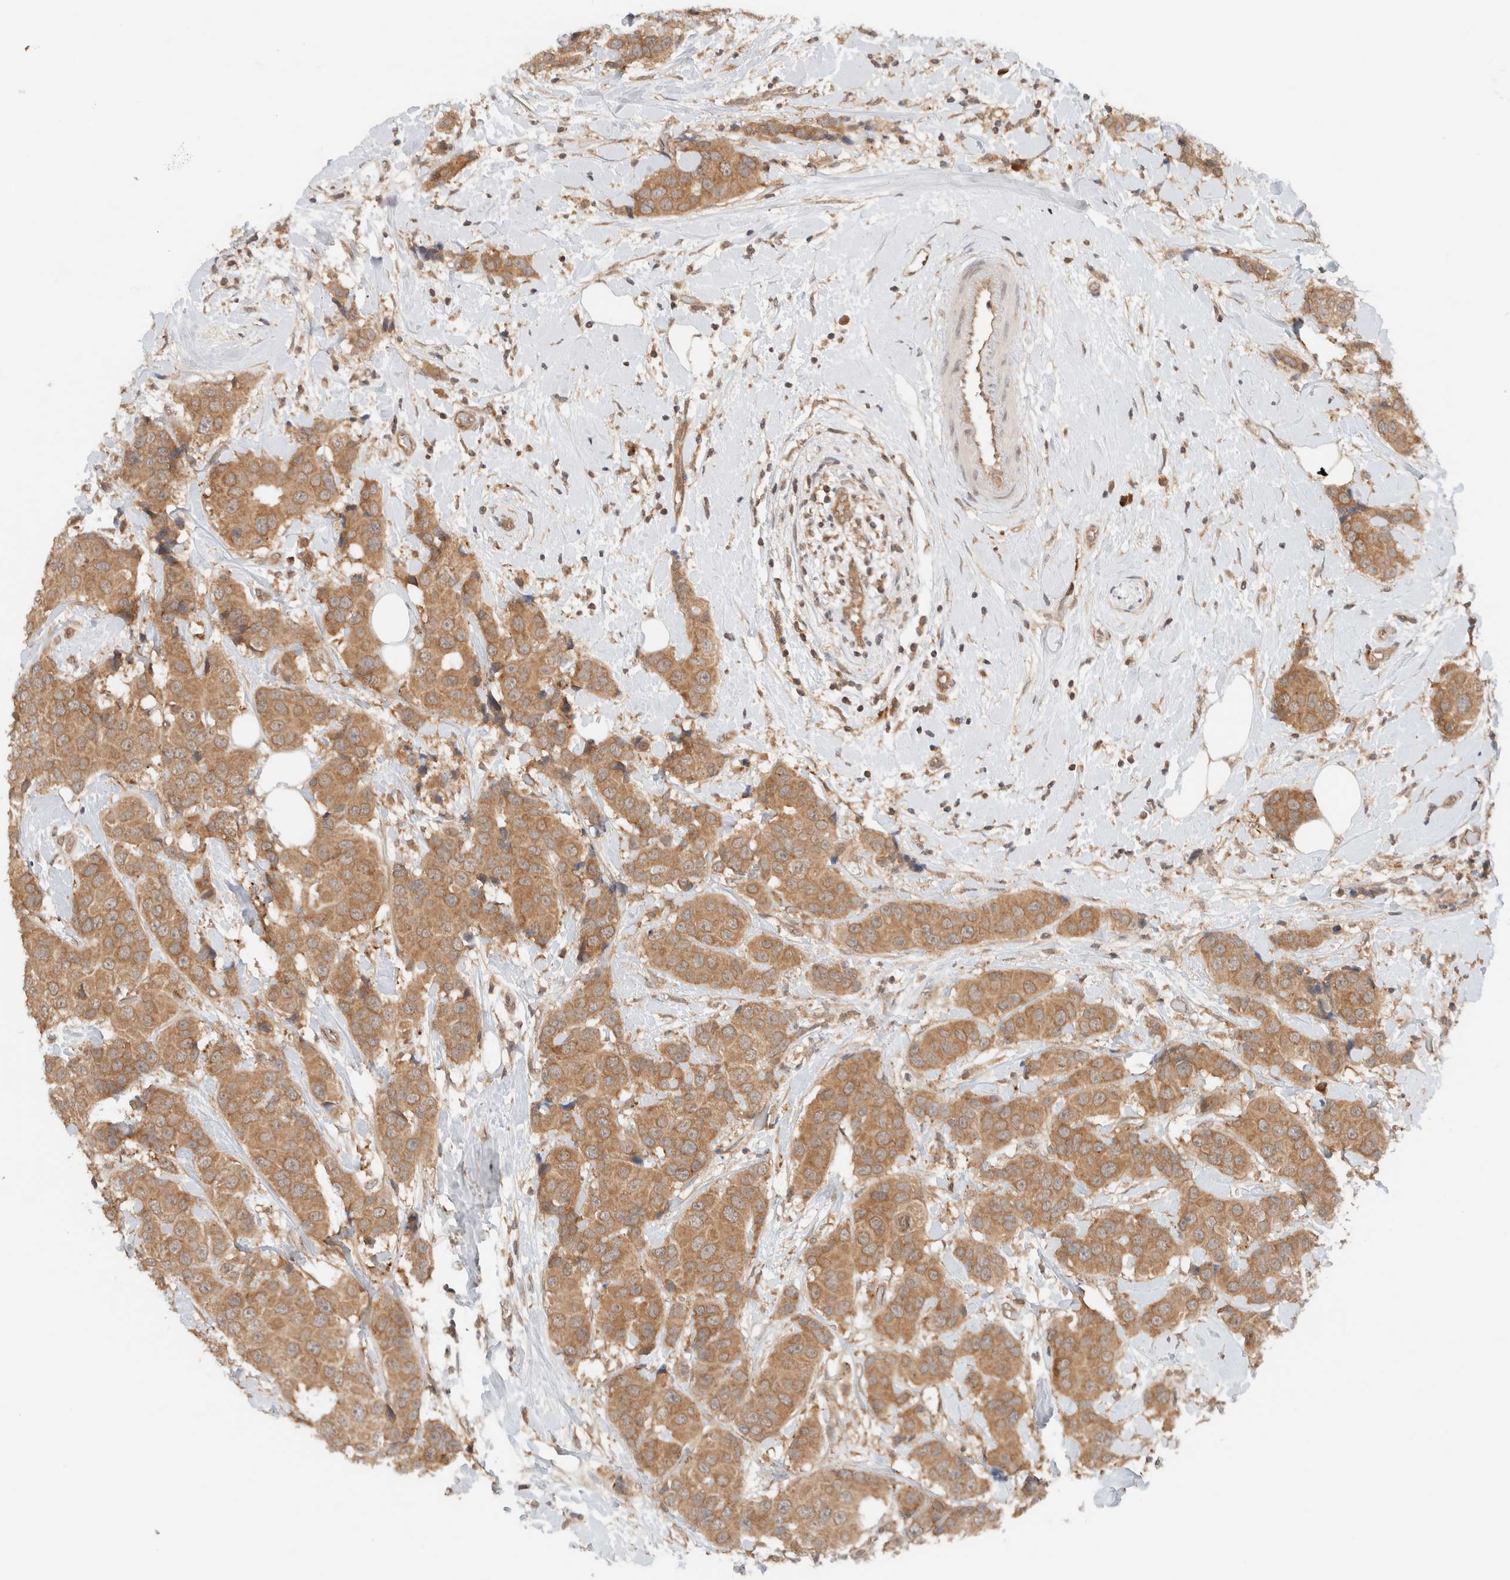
{"staining": {"intensity": "moderate", "quantity": ">75%", "location": "cytoplasmic/membranous"}, "tissue": "breast cancer", "cell_type": "Tumor cells", "image_type": "cancer", "snomed": [{"axis": "morphology", "description": "Normal tissue, NOS"}, {"axis": "morphology", "description": "Duct carcinoma"}, {"axis": "topography", "description": "Breast"}], "caption": "Immunohistochemical staining of human invasive ductal carcinoma (breast) demonstrates medium levels of moderate cytoplasmic/membranous protein staining in about >75% of tumor cells.", "gene": "ARFGEF2", "patient": {"sex": "female", "age": 39}}